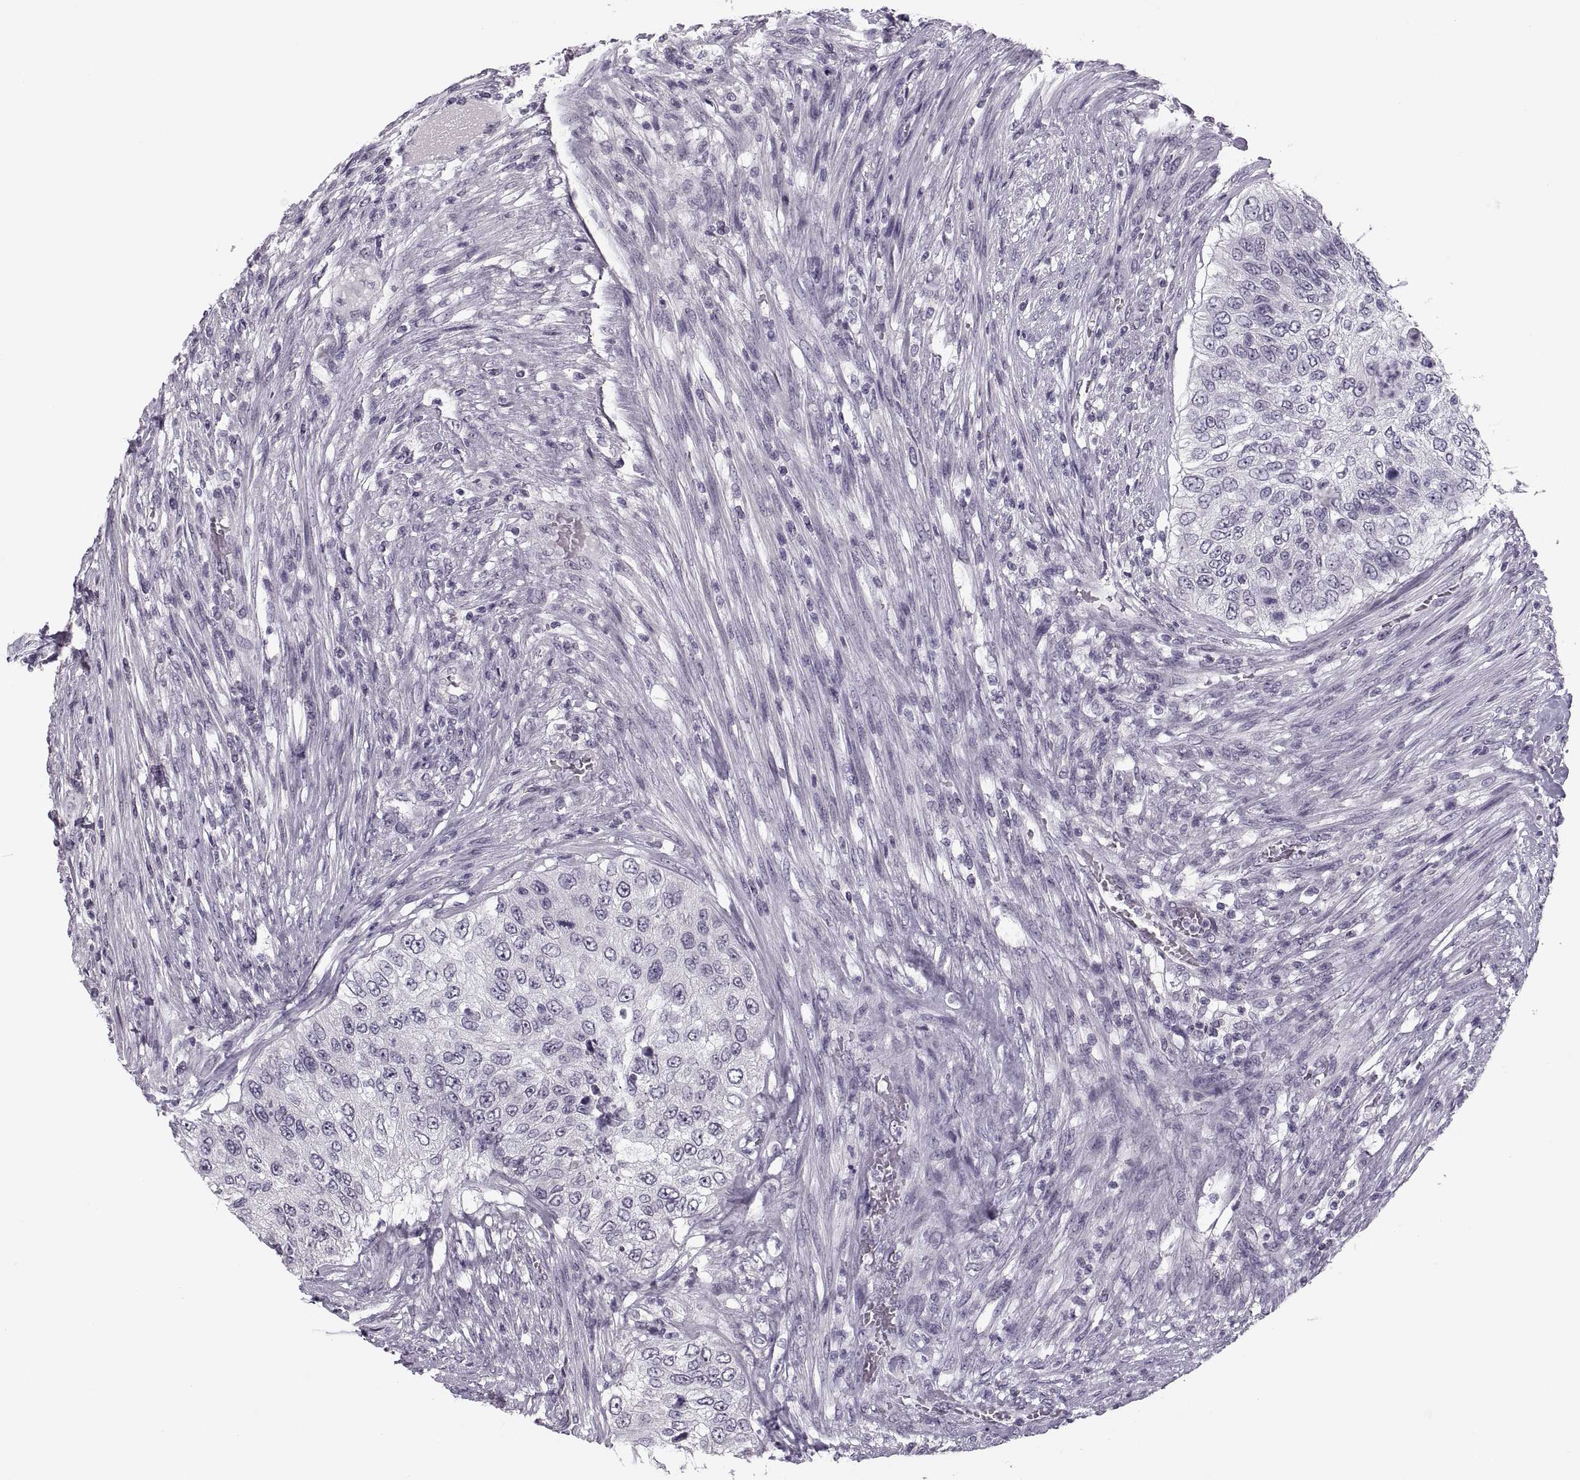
{"staining": {"intensity": "negative", "quantity": "none", "location": "none"}, "tissue": "urothelial cancer", "cell_type": "Tumor cells", "image_type": "cancer", "snomed": [{"axis": "morphology", "description": "Urothelial carcinoma, High grade"}, {"axis": "topography", "description": "Urinary bladder"}], "caption": "Immunohistochemistry (IHC) histopathology image of neoplastic tissue: urothelial cancer stained with DAB (3,3'-diaminobenzidine) shows no significant protein staining in tumor cells.", "gene": "PAGE5", "patient": {"sex": "female", "age": 60}}